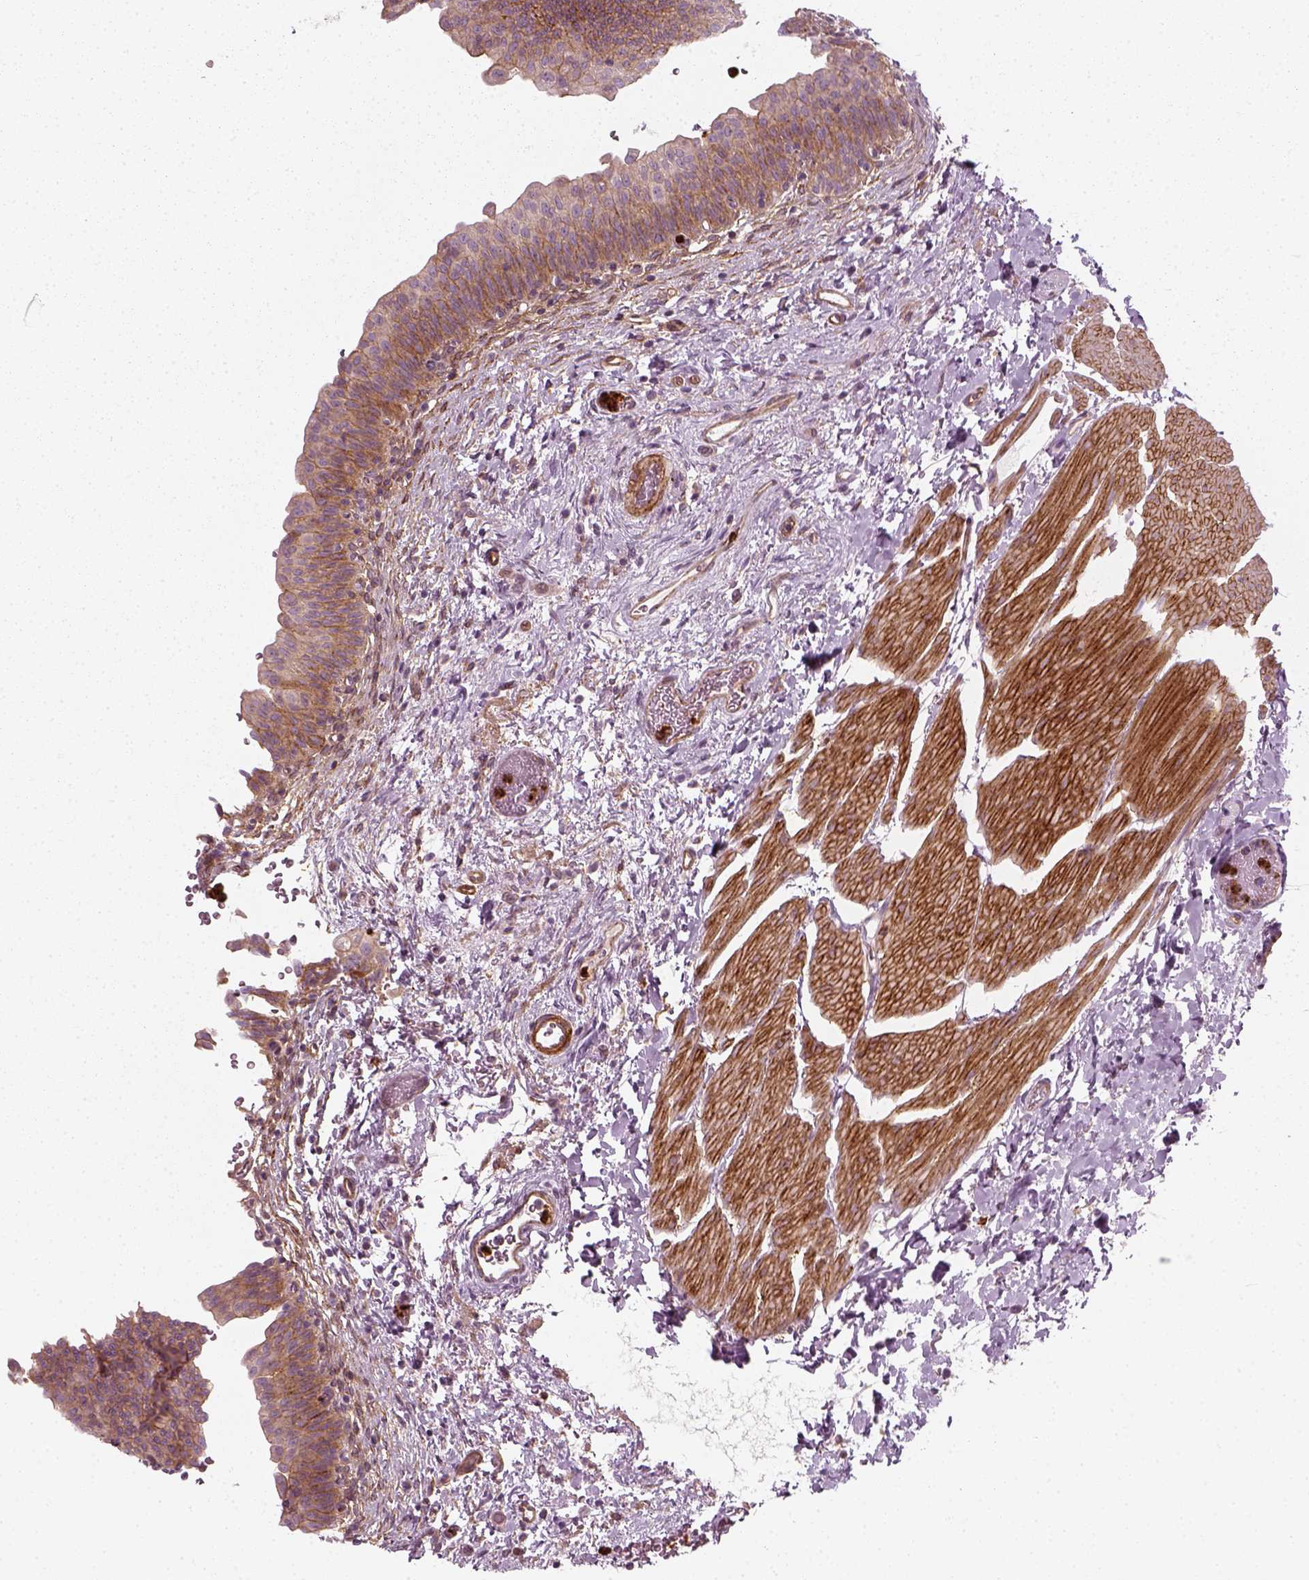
{"staining": {"intensity": "moderate", "quantity": ">75%", "location": "cytoplasmic/membranous"}, "tissue": "urinary bladder", "cell_type": "Urothelial cells", "image_type": "normal", "snomed": [{"axis": "morphology", "description": "Normal tissue, NOS"}, {"axis": "topography", "description": "Urinary bladder"}], "caption": "Immunohistochemistry (DAB (3,3'-diaminobenzidine)) staining of unremarkable human urinary bladder demonstrates moderate cytoplasmic/membranous protein positivity in approximately >75% of urothelial cells.", "gene": "NPTN", "patient": {"sex": "male", "age": 56}}